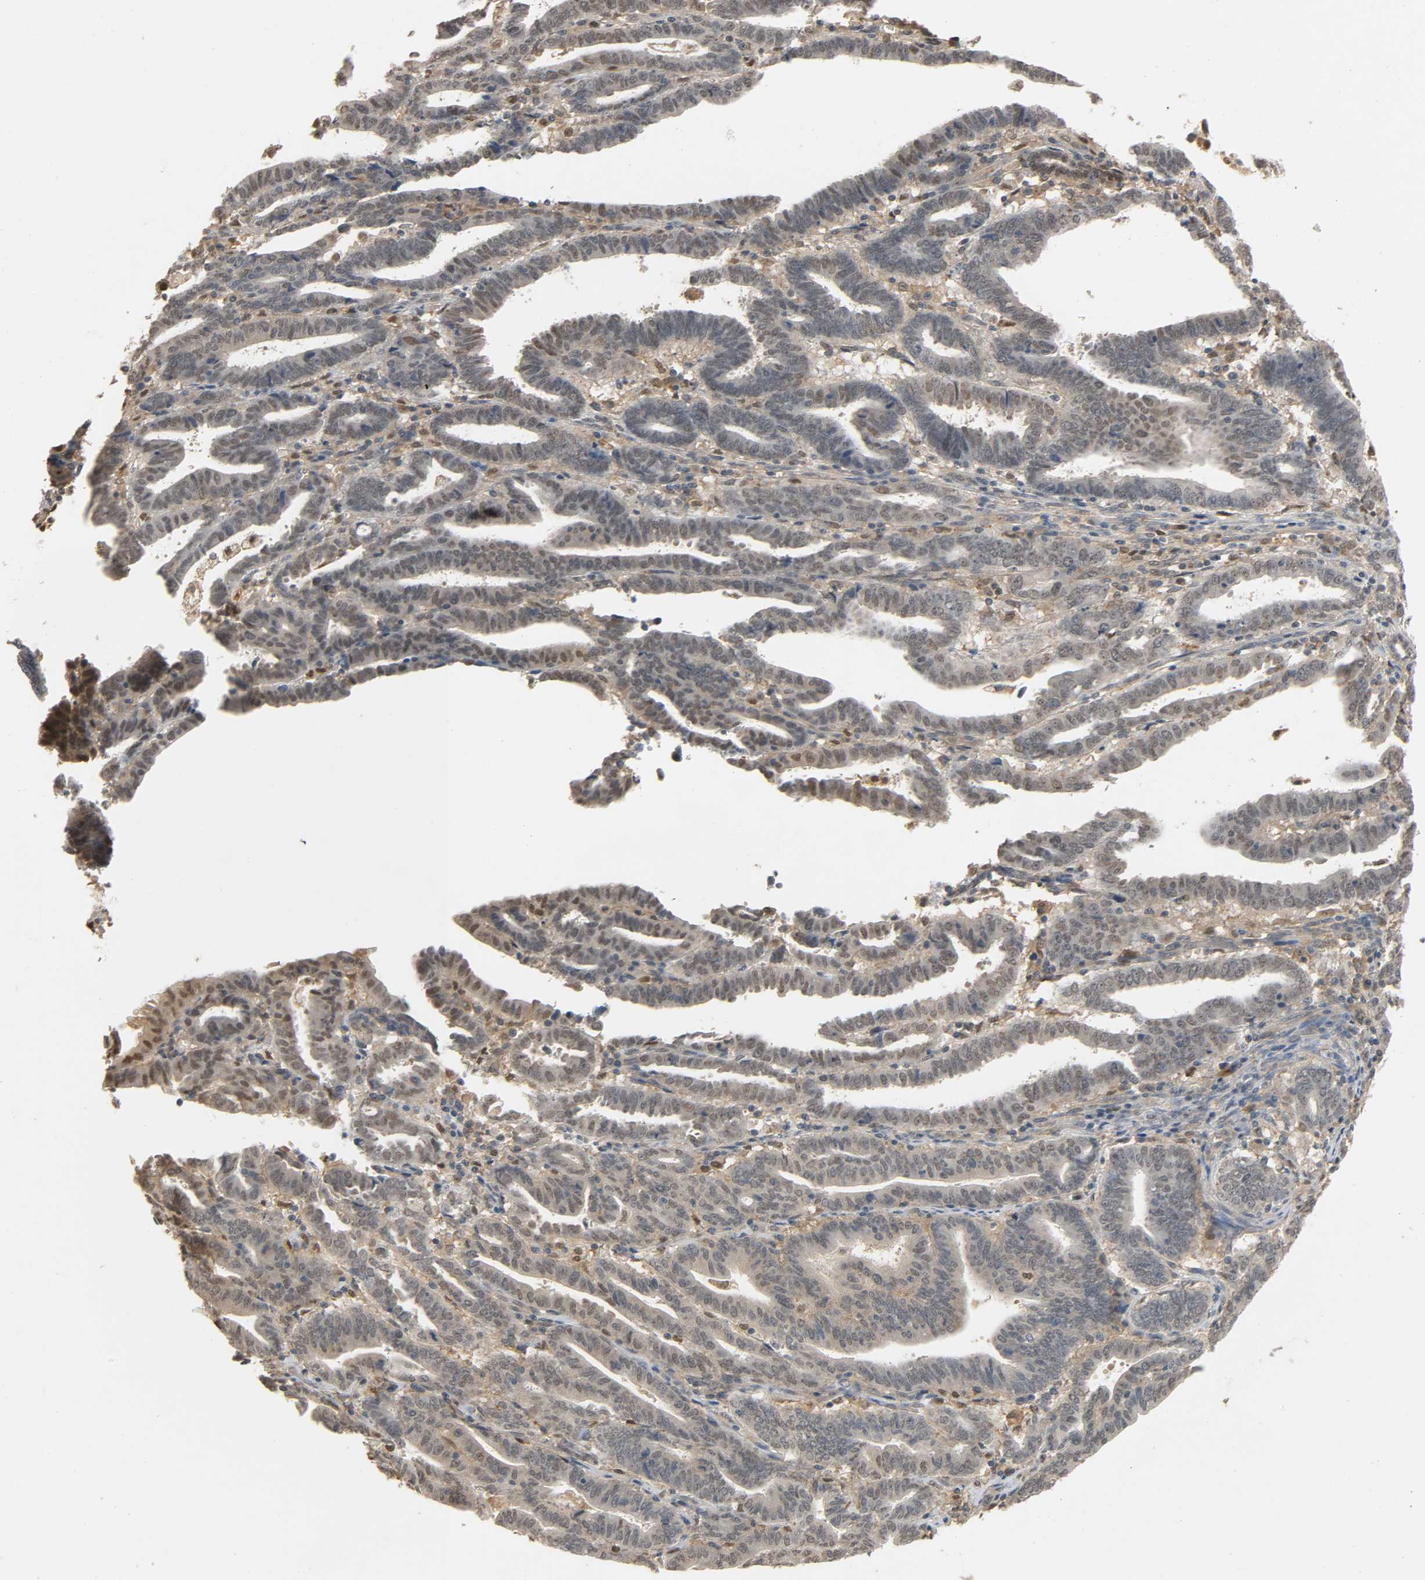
{"staining": {"intensity": "weak", "quantity": "25%-75%", "location": "cytoplasmic/membranous,nuclear"}, "tissue": "endometrial cancer", "cell_type": "Tumor cells", "image_type": "cancer", "snomed": [{"axis": "morphology", "description": "Adenocarcinoma, NOS"}, {"axis": "topography", "description": "Uterus"}], "caption": "Endometrial cancer stained with IHC exhibits weak cytoplasmic/membranous and nuclear positivity in approximately 25%-75% of tumor cells.", "gene": "ZFPM2", "patient": {"sex": "female", "age": 83}}